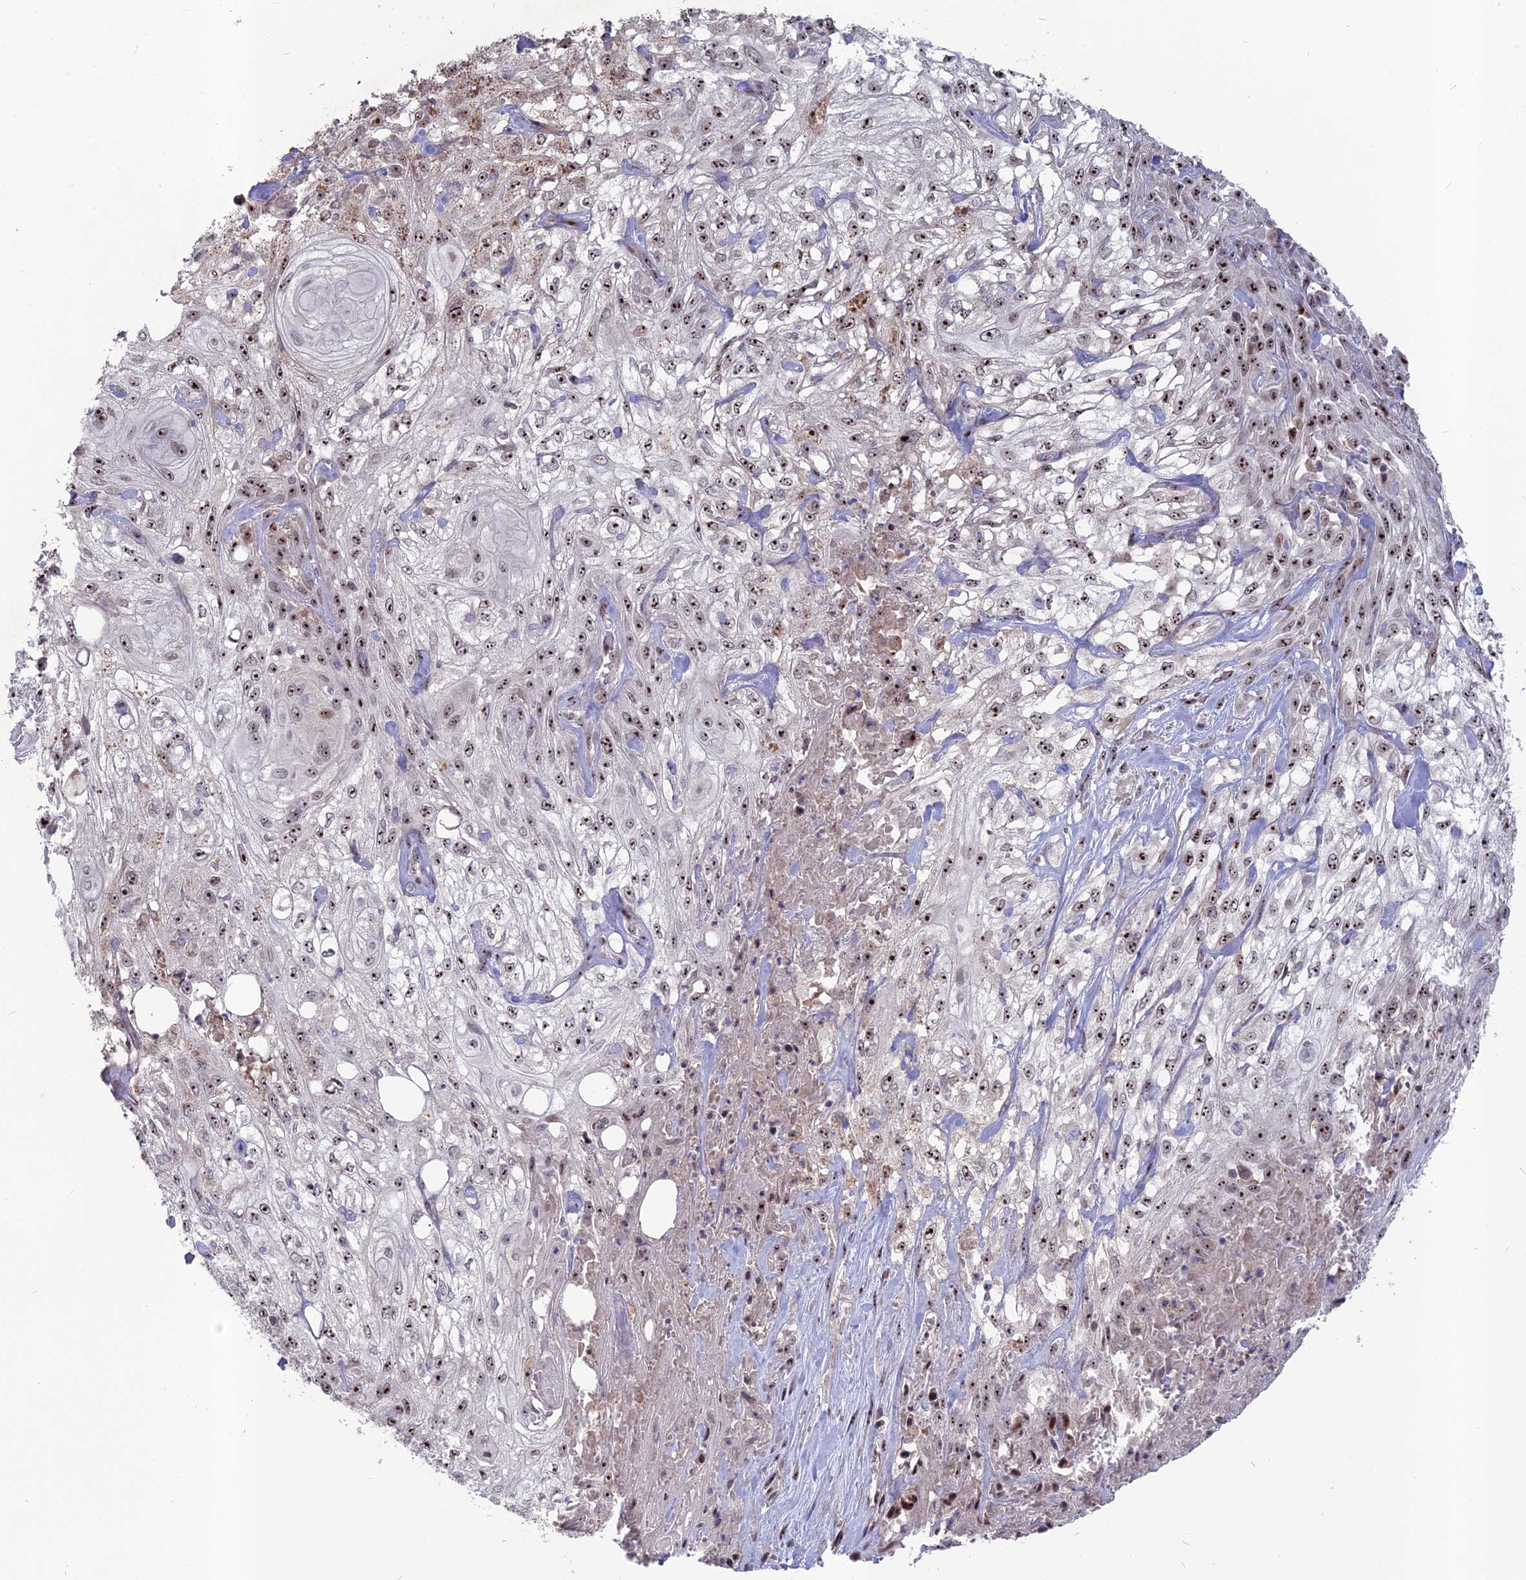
{"staining": {"intensity": "strong", "quantity": ">75%", "location": "nuclear"}, "tissue": "skin cancer", "cell_type": "Tumor cells", "image_type": "cancer", "snomed": [{"axis": "morphology", "description": "Squamous cell carcinoma, NOS"}, {"axis": "morphology", "description": "Squamous cell carcinoma, metastatic, NOS"}, {"axis": "topography", "description": "Skin"}, {"axis": "topography", "description": "Lymph node"}], "caption": "A brown stain highlights strong nuclear positivity of a protein in skin cancer (squamous cell carcinoma) tumor cells.", "gene": "FAM131A", "patient": {"sex": "male", "age": 75}}